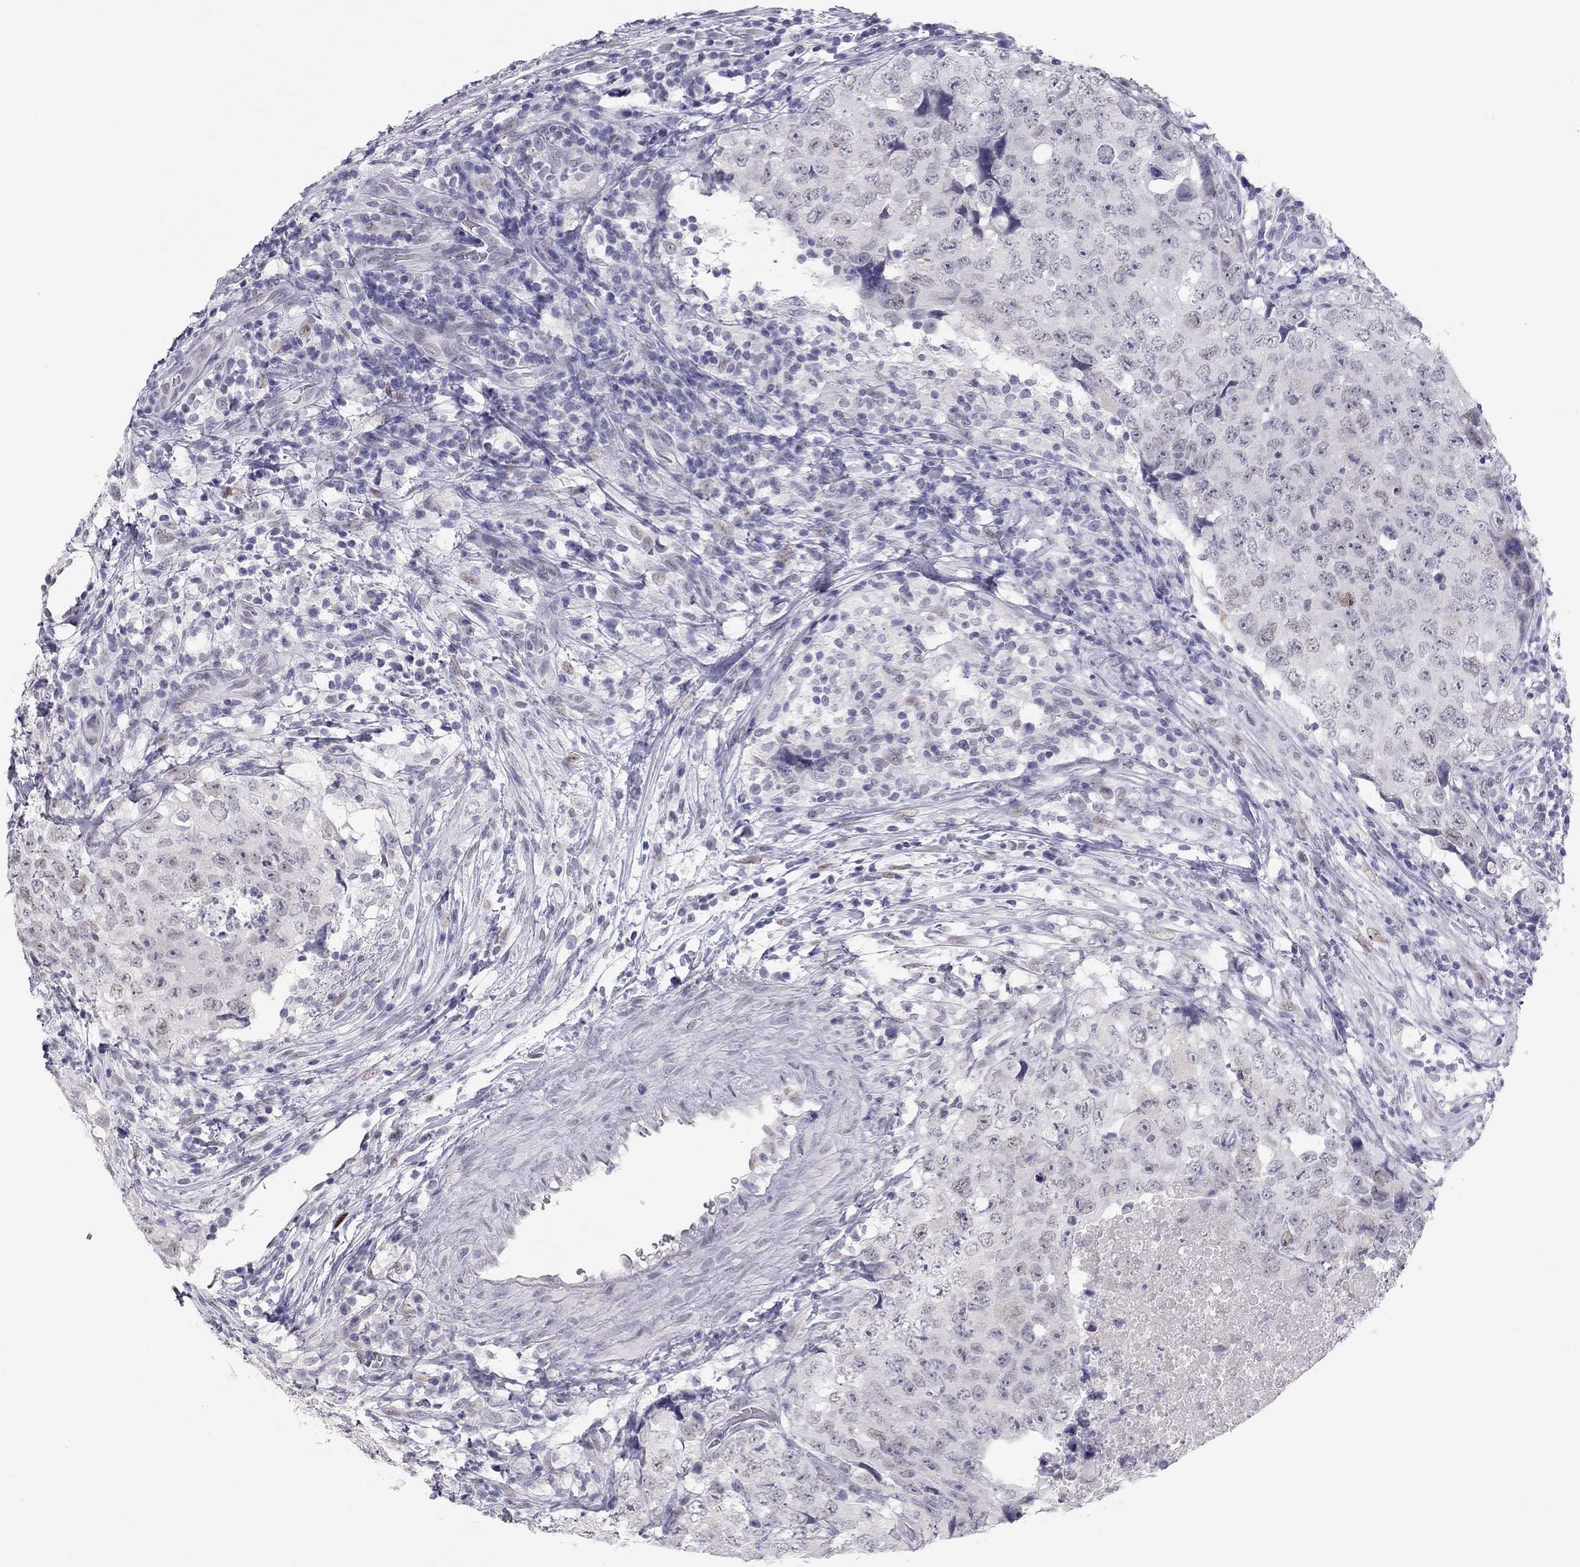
{"staining": {"intensity": "weak", "quantity": "<25%", "location": "nuclear"}, "tissue": "testis cancer", "cell_type": "Tumor cells", "image_type": "cancer", "snomed": [{"axis": "morphology", "description": "Seminoma, NOS"}, {"axis": "topography", "description": "Testis"}], "caption": "Immunohistochemistry (IHC) of human seminoma (testis) exhibits no staining in tumor cells. Brightfield microscopy of immunohistochemistry stained with DAB (brown) and hematoxylin (blue), captured at high magnification.", "gene": "PHOX2A", "patient": {"sex": "male", "age": 34}}